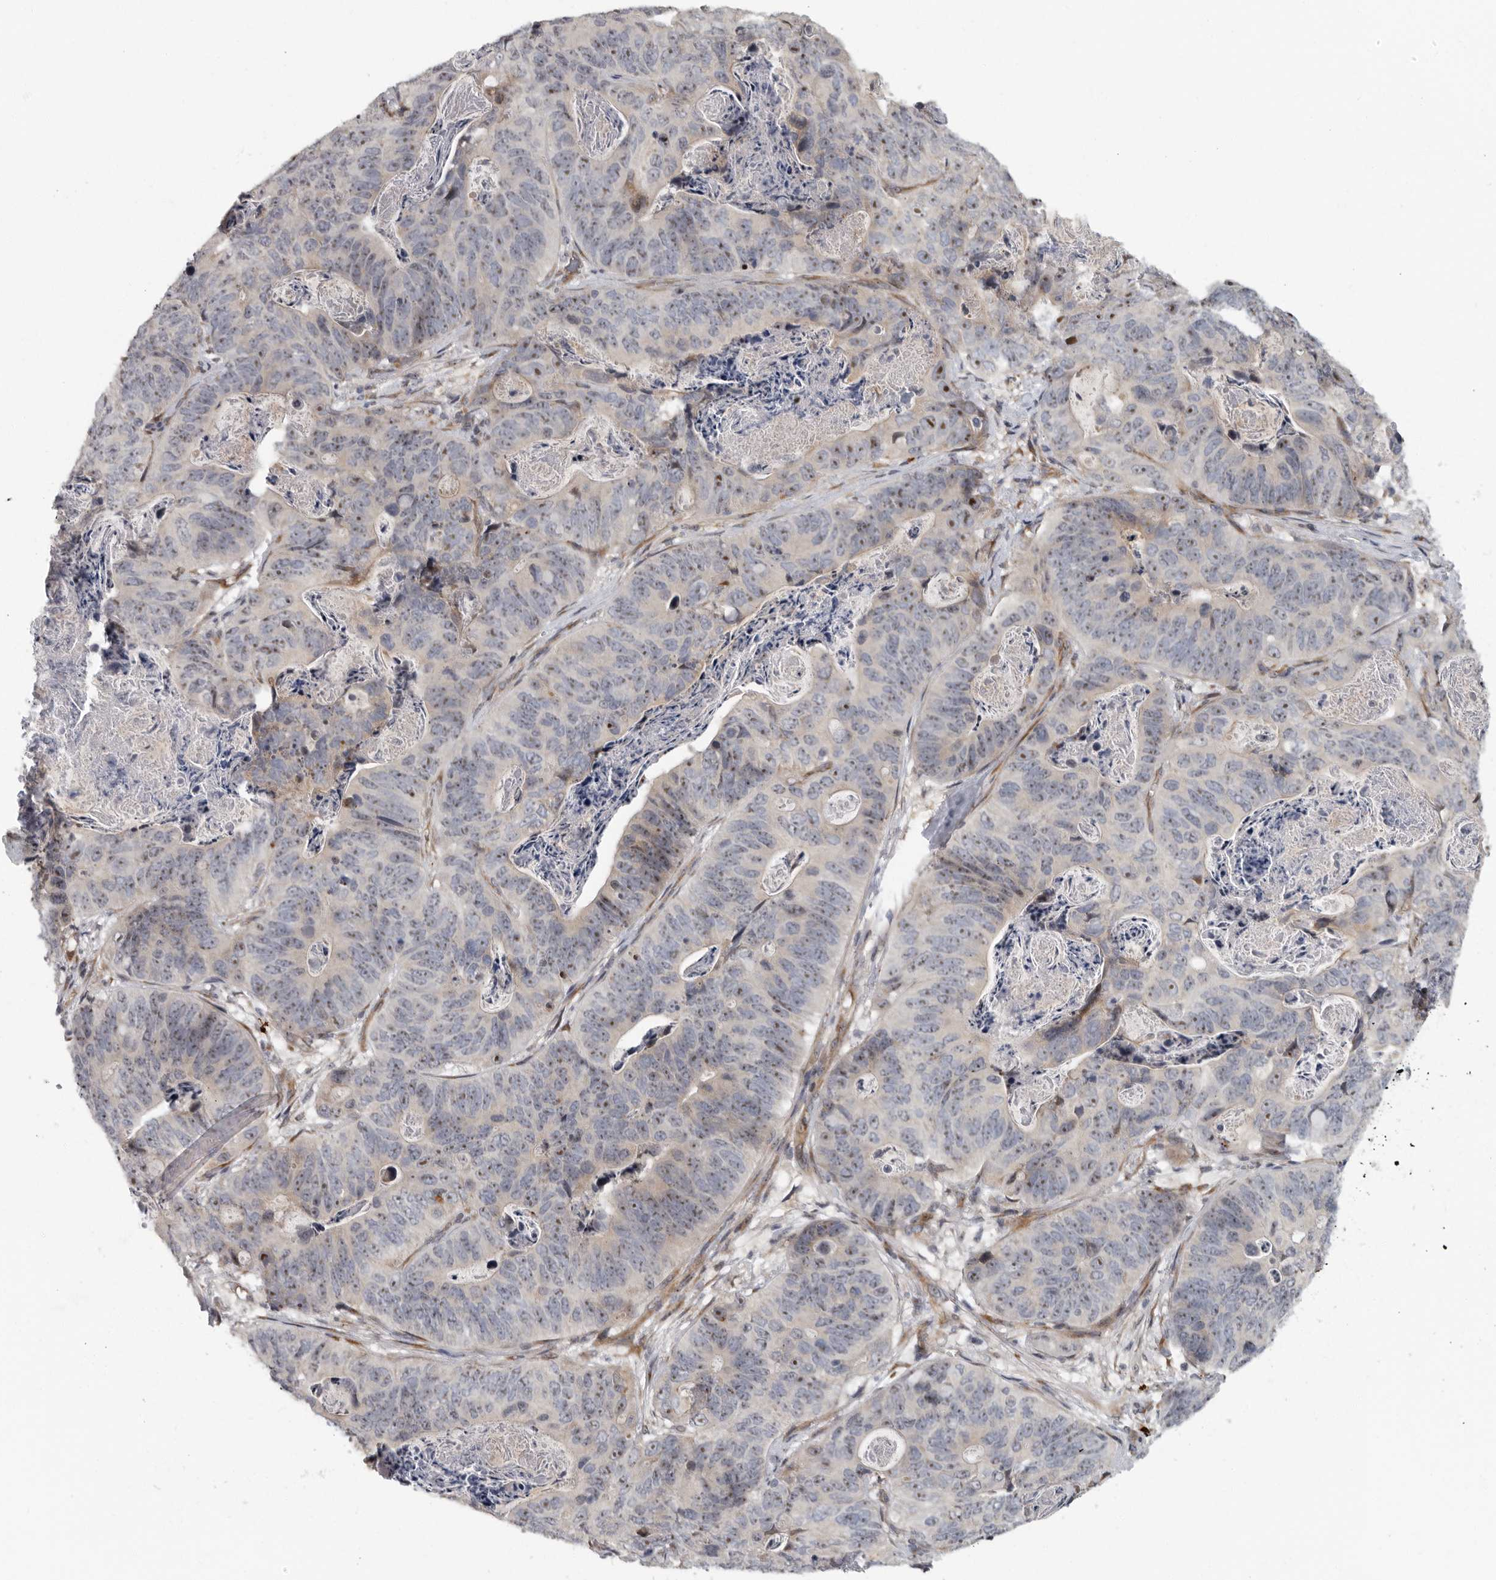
{"staining": {"intensity": "weak", "quantity": "<25%", "location": "cytoplasmic/membranous,nuclear"}, "tissue": "stomach cancer", "cell_type": "Tumor cells", "image_type": "cancer", "snomed": [{"axis": "morphology", "description": "Normal tissue, NOS"}, {"axis": "morphology", "description": "Adenocarcinoma, NOS"}, {"axis": "topography", "description": "Stomach"}], "caption": "This is an immunohistochemistry (IHC) micrograph of human stomach adenocarcinoma. There is no staining in tumor cells.", "gene": "PDCD11", "patient": {"sex": "female", "age": 89}}